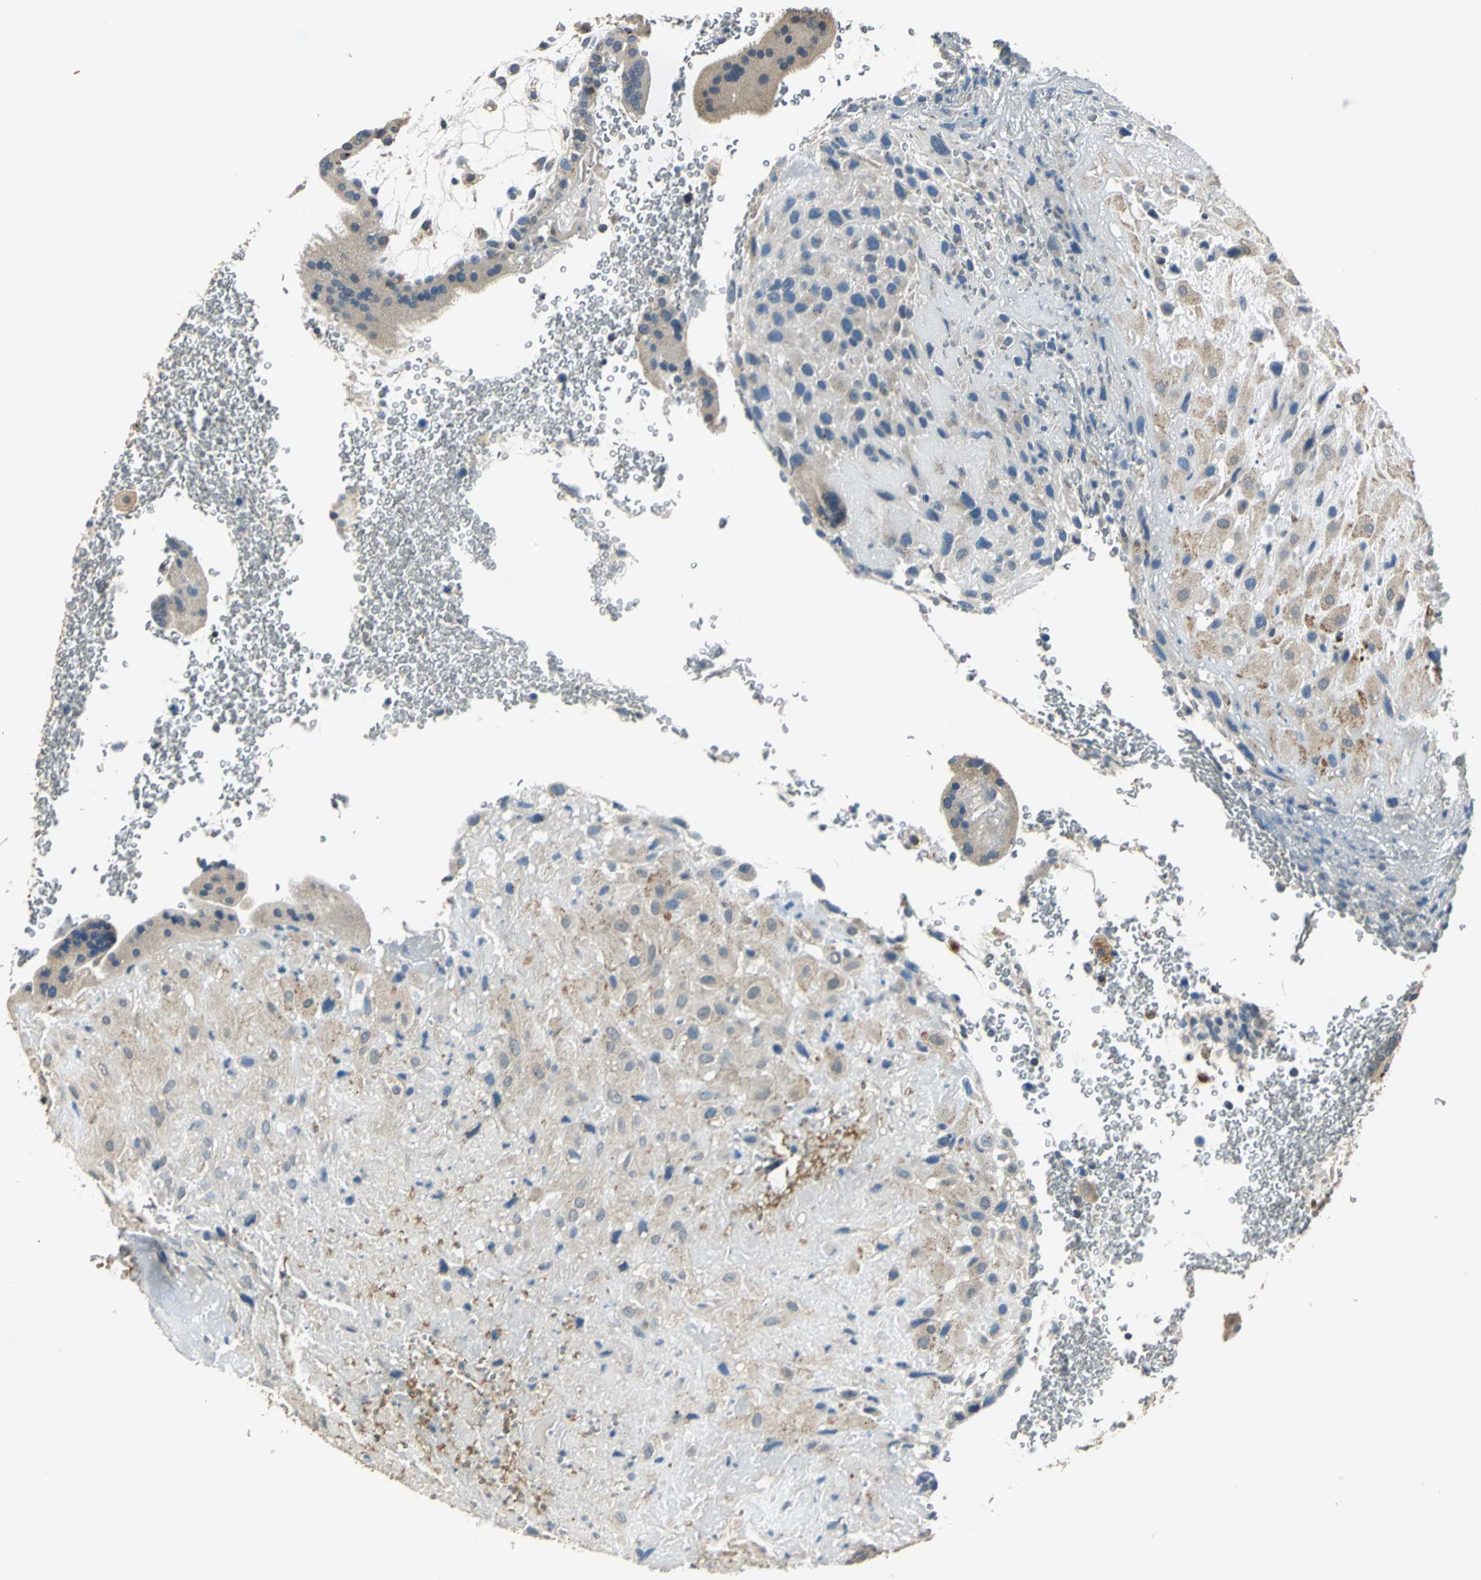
{"staining": {"intensity": "weak", "quantity": ">75%", "location": "cytoplasmic/membranous"}, "tissue": "placenta", "cell_type": "Decidual cells", "image_type": "normal", "snomed": [{"axis": "morphology", "description": "Normal tissue, NOS"}, {"axis": "topography", "description": "Placenta"}], "caption": "Weak cytoplasmic/membranous expression is present in about >75% of decidual cells in normal placenta. Nuclei are stained in blue.", "gene": "NIT1", "patient": {"sex": "female", "age": 19}}